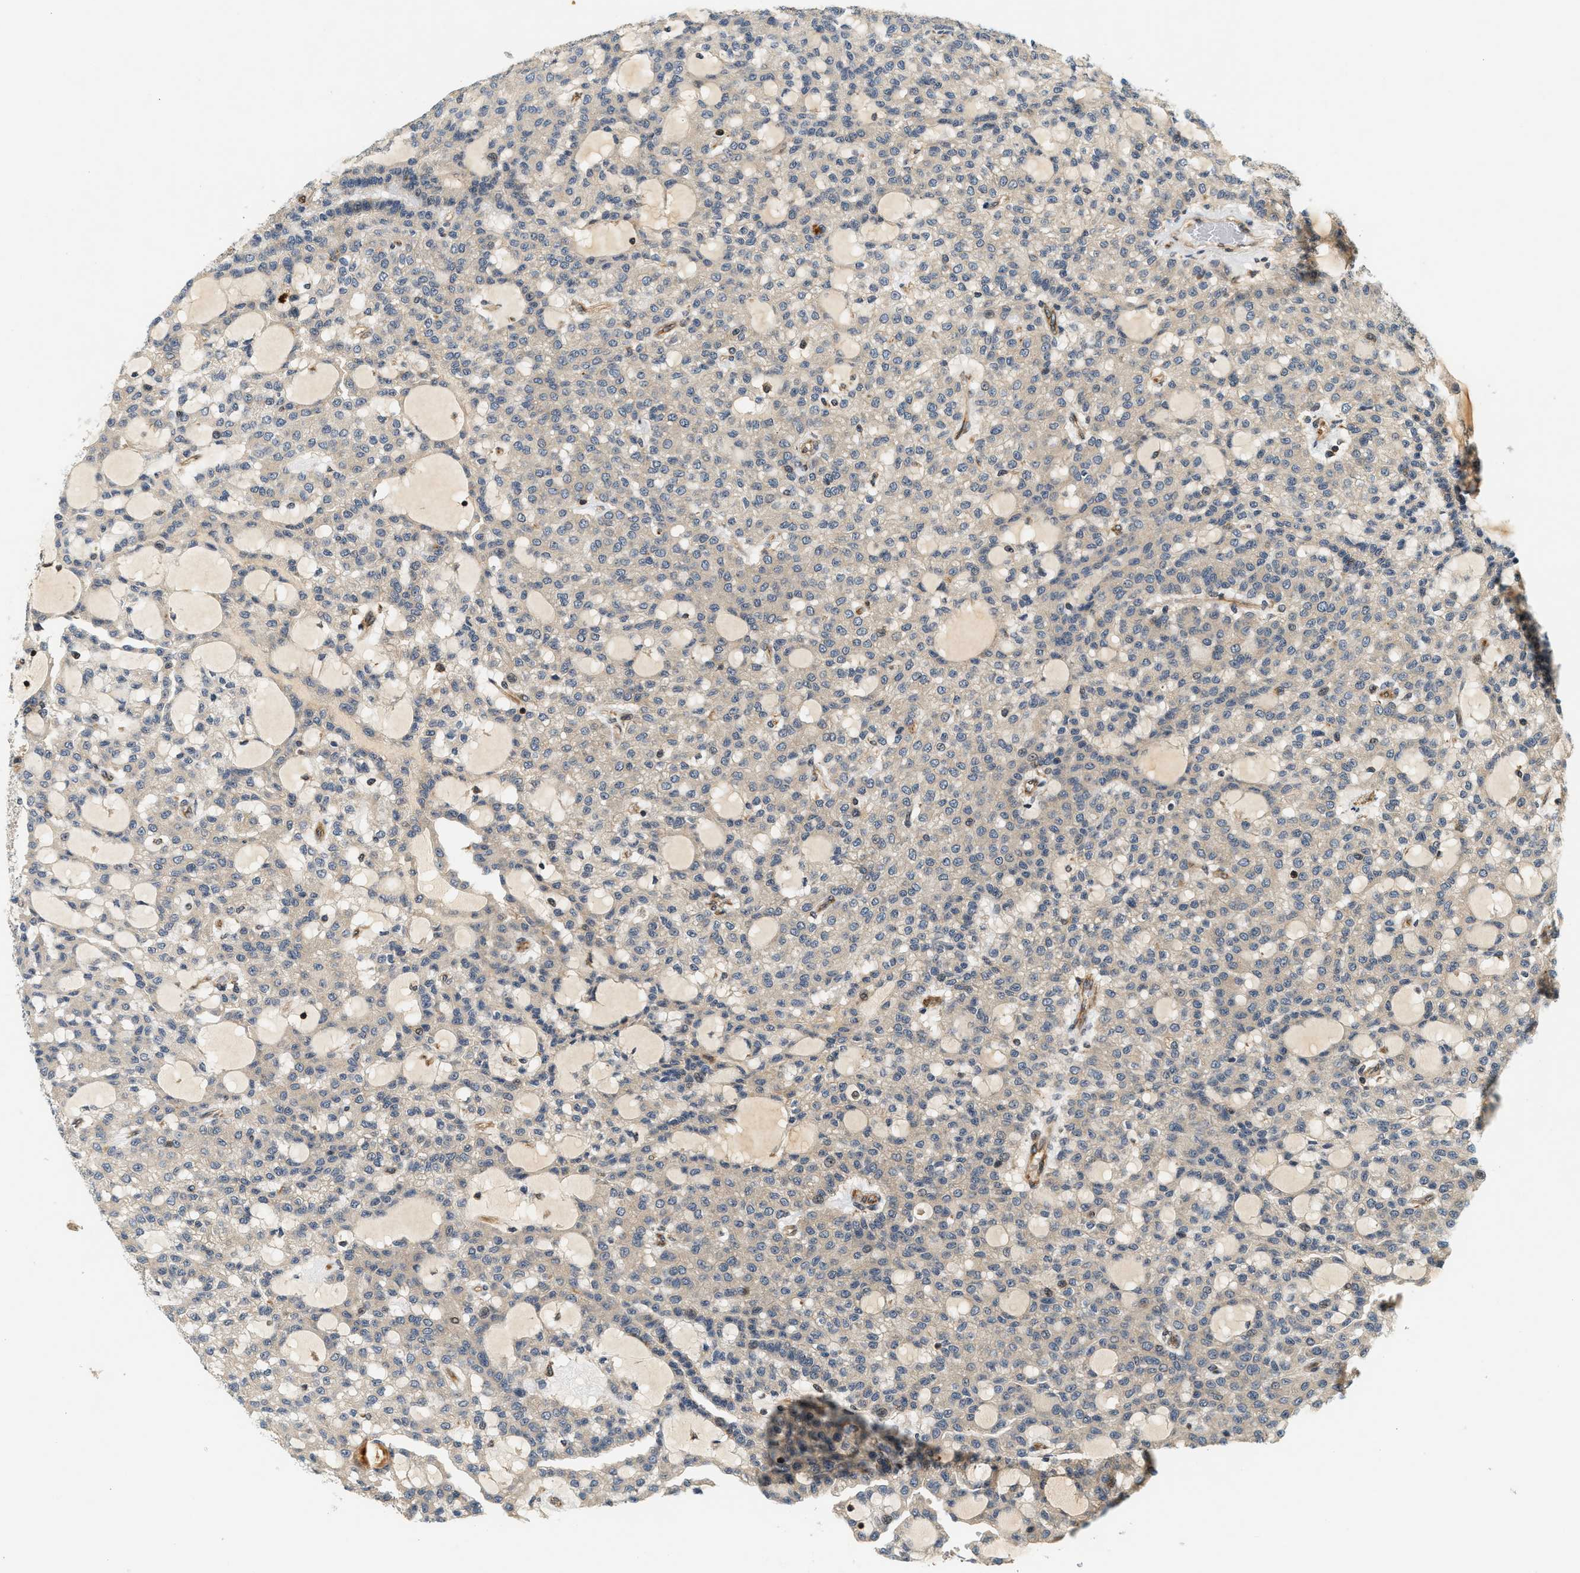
{"staining": {"intensity": "negative", "quantity": "none", "location": "none"}, "tissue": "renal cancer", "cell_type": "Tumor cells", "image_type": "cancer", "snomed": [{"axis": "morphology", "description": "Adenocarcinoma, NOS"}, {"axis": "topography", "description": "Kidney"}], "caption": "Adenocarcinoma (renal) stained for a protein using immunohistochemistry (IHC) reveals no expression tumor cells.", "gene": "SAMD9", "patient": {"sex": "male", "age": 63}}